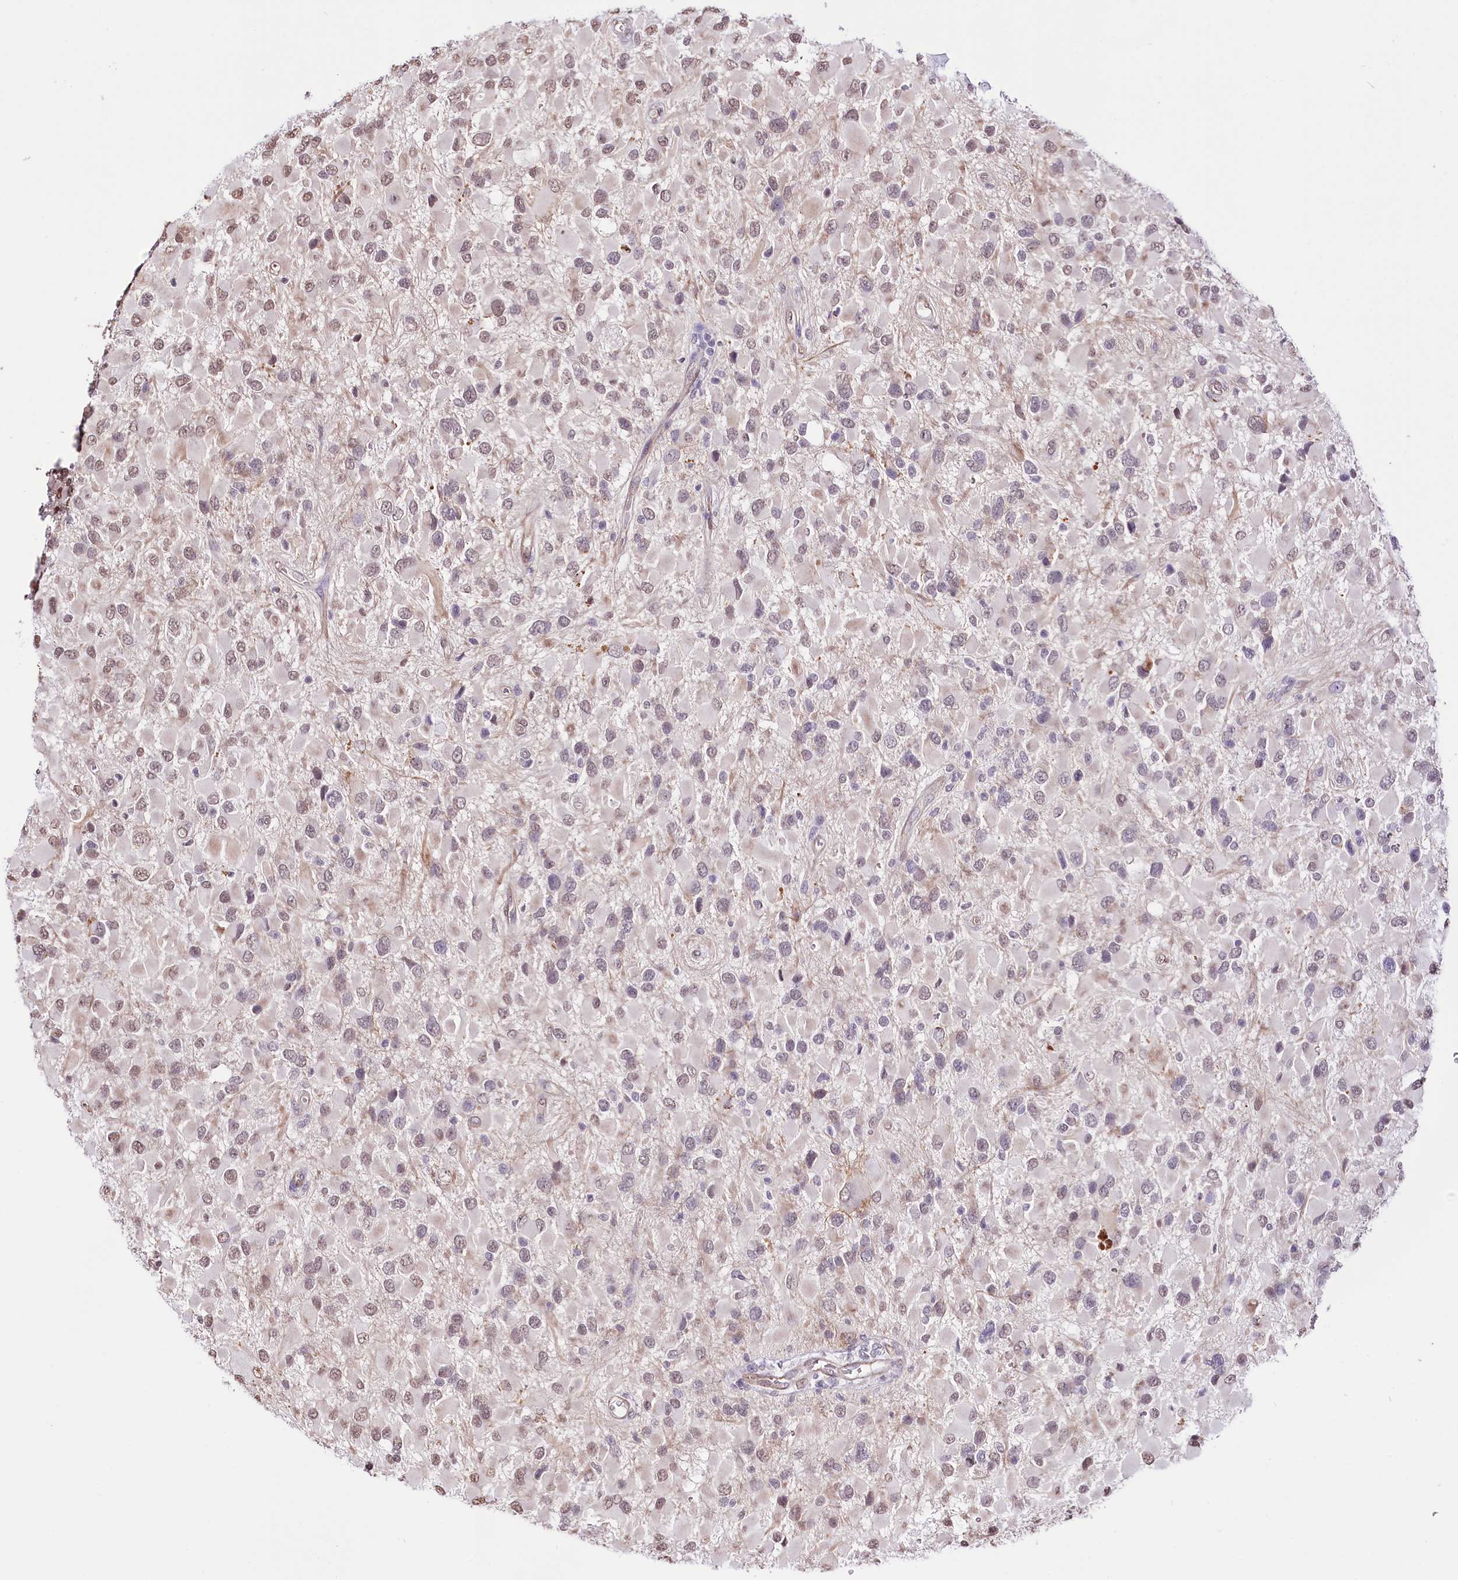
{"staining": {"intensity": "weak", "quantity": "25%-75%", "location": "nuclear"}, "tissue": "glioma", "cell_type": "Tumor cells", "image_type": "cancer", "snomed": [{"axis": "morphology", "description": "Glioma, malignant, High grade"}, {"axis": "topography", "description": "Brain"}], "caption": "The image displays immunohistochemical staining of glioma. There is weak nuclear positivity is seen in approximately 25%-75% of tumor cells.", "gene": "ST7", "patient": {"sex": "male", "age": 53}}